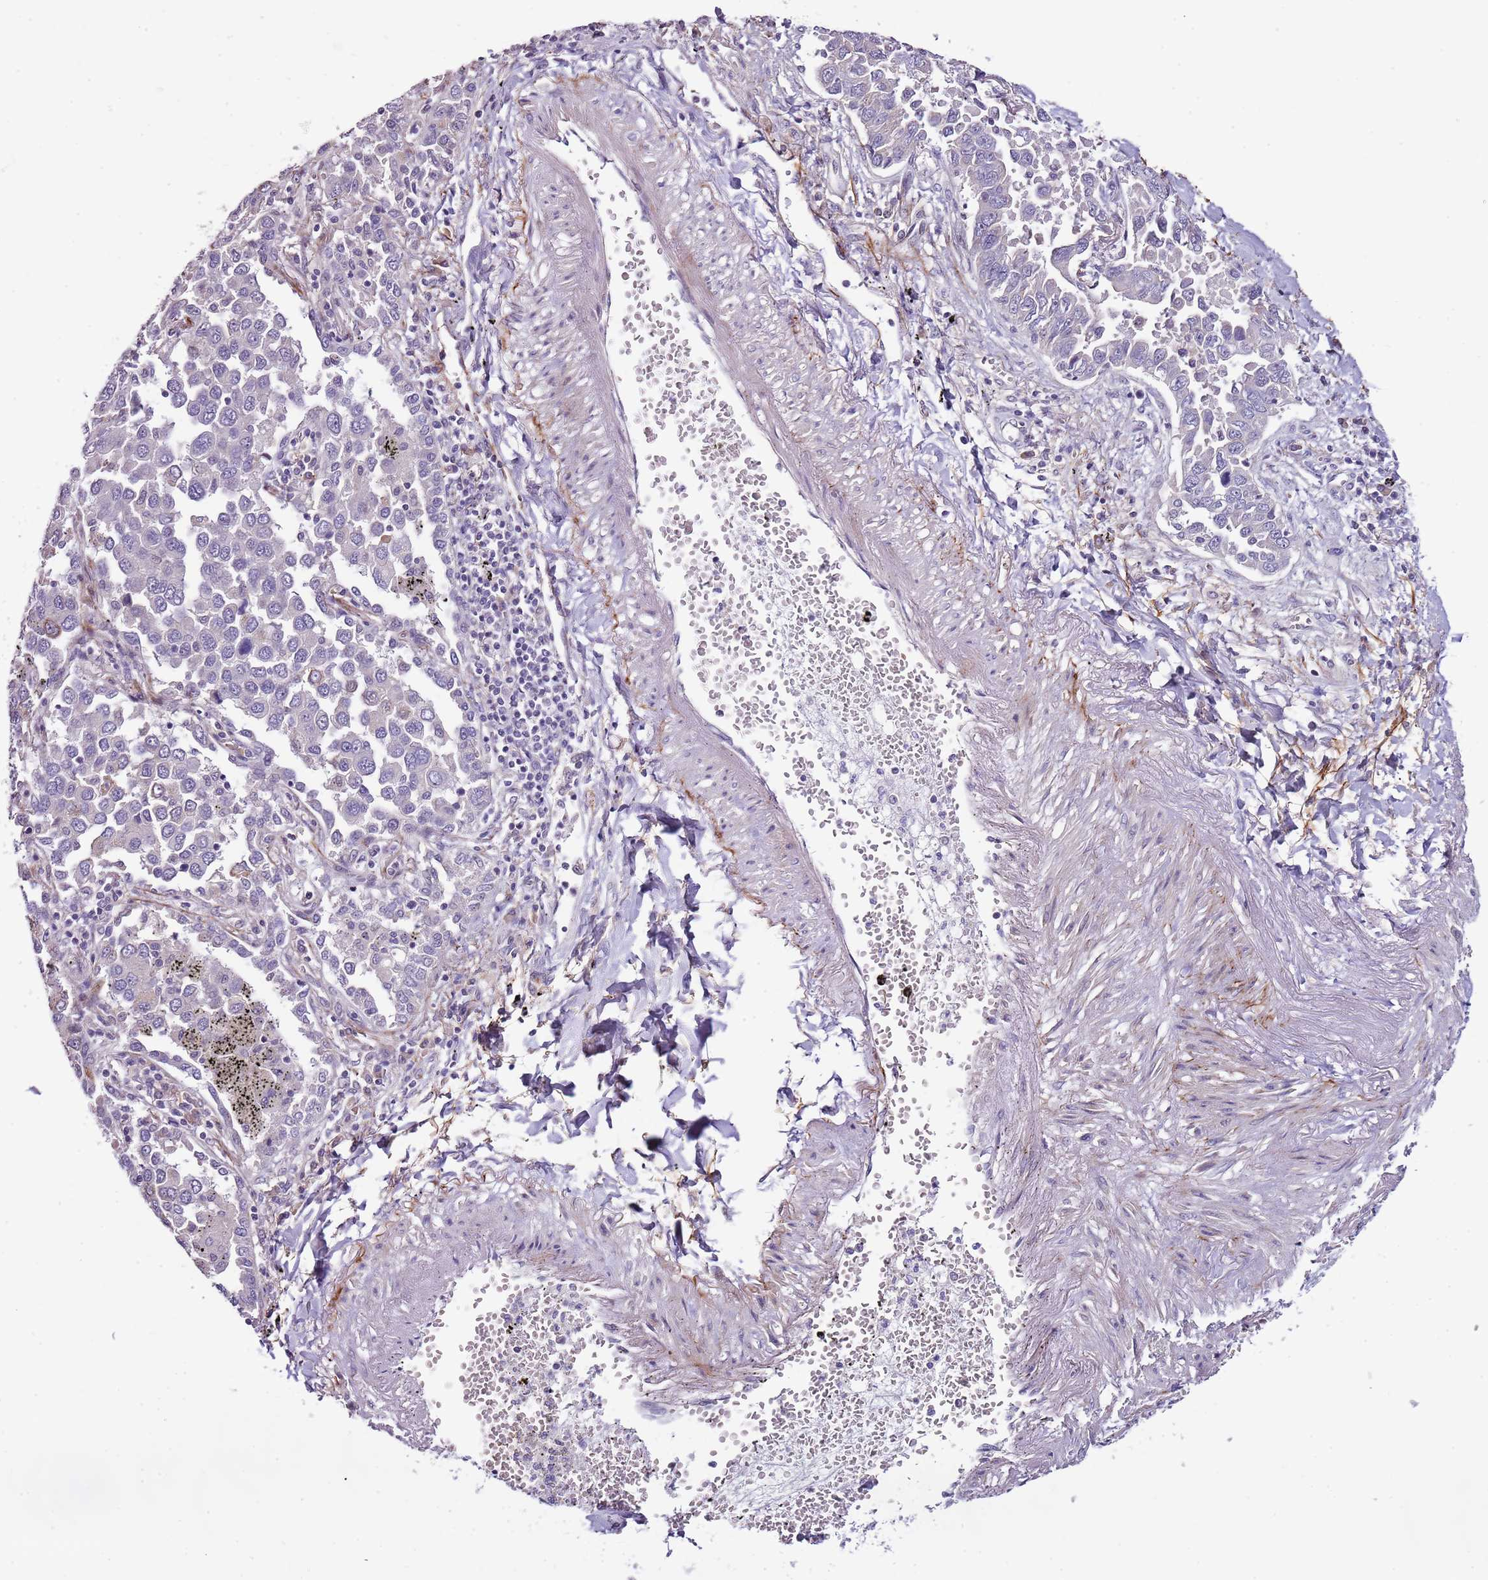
{"staining": {"intensity": "negative", "quantity": "none", "location": "none"}, "tissue": "lung cancer", "cell_type": "Tumor cells", "image_type": "cancer", "snomed": [{"axis": "morphology", "description": "Adenocarcinoma, NOS"}, {"axis": "topography", "description": "Lung"}], "caption": "Immunohistochemistry (IHC) micrograph of human lung cancer stained for a protein (brown), which exhibits no expression in tumor cells.", "gene": "NKX2-3", "patient": {"sex": "male", "age": 67}}